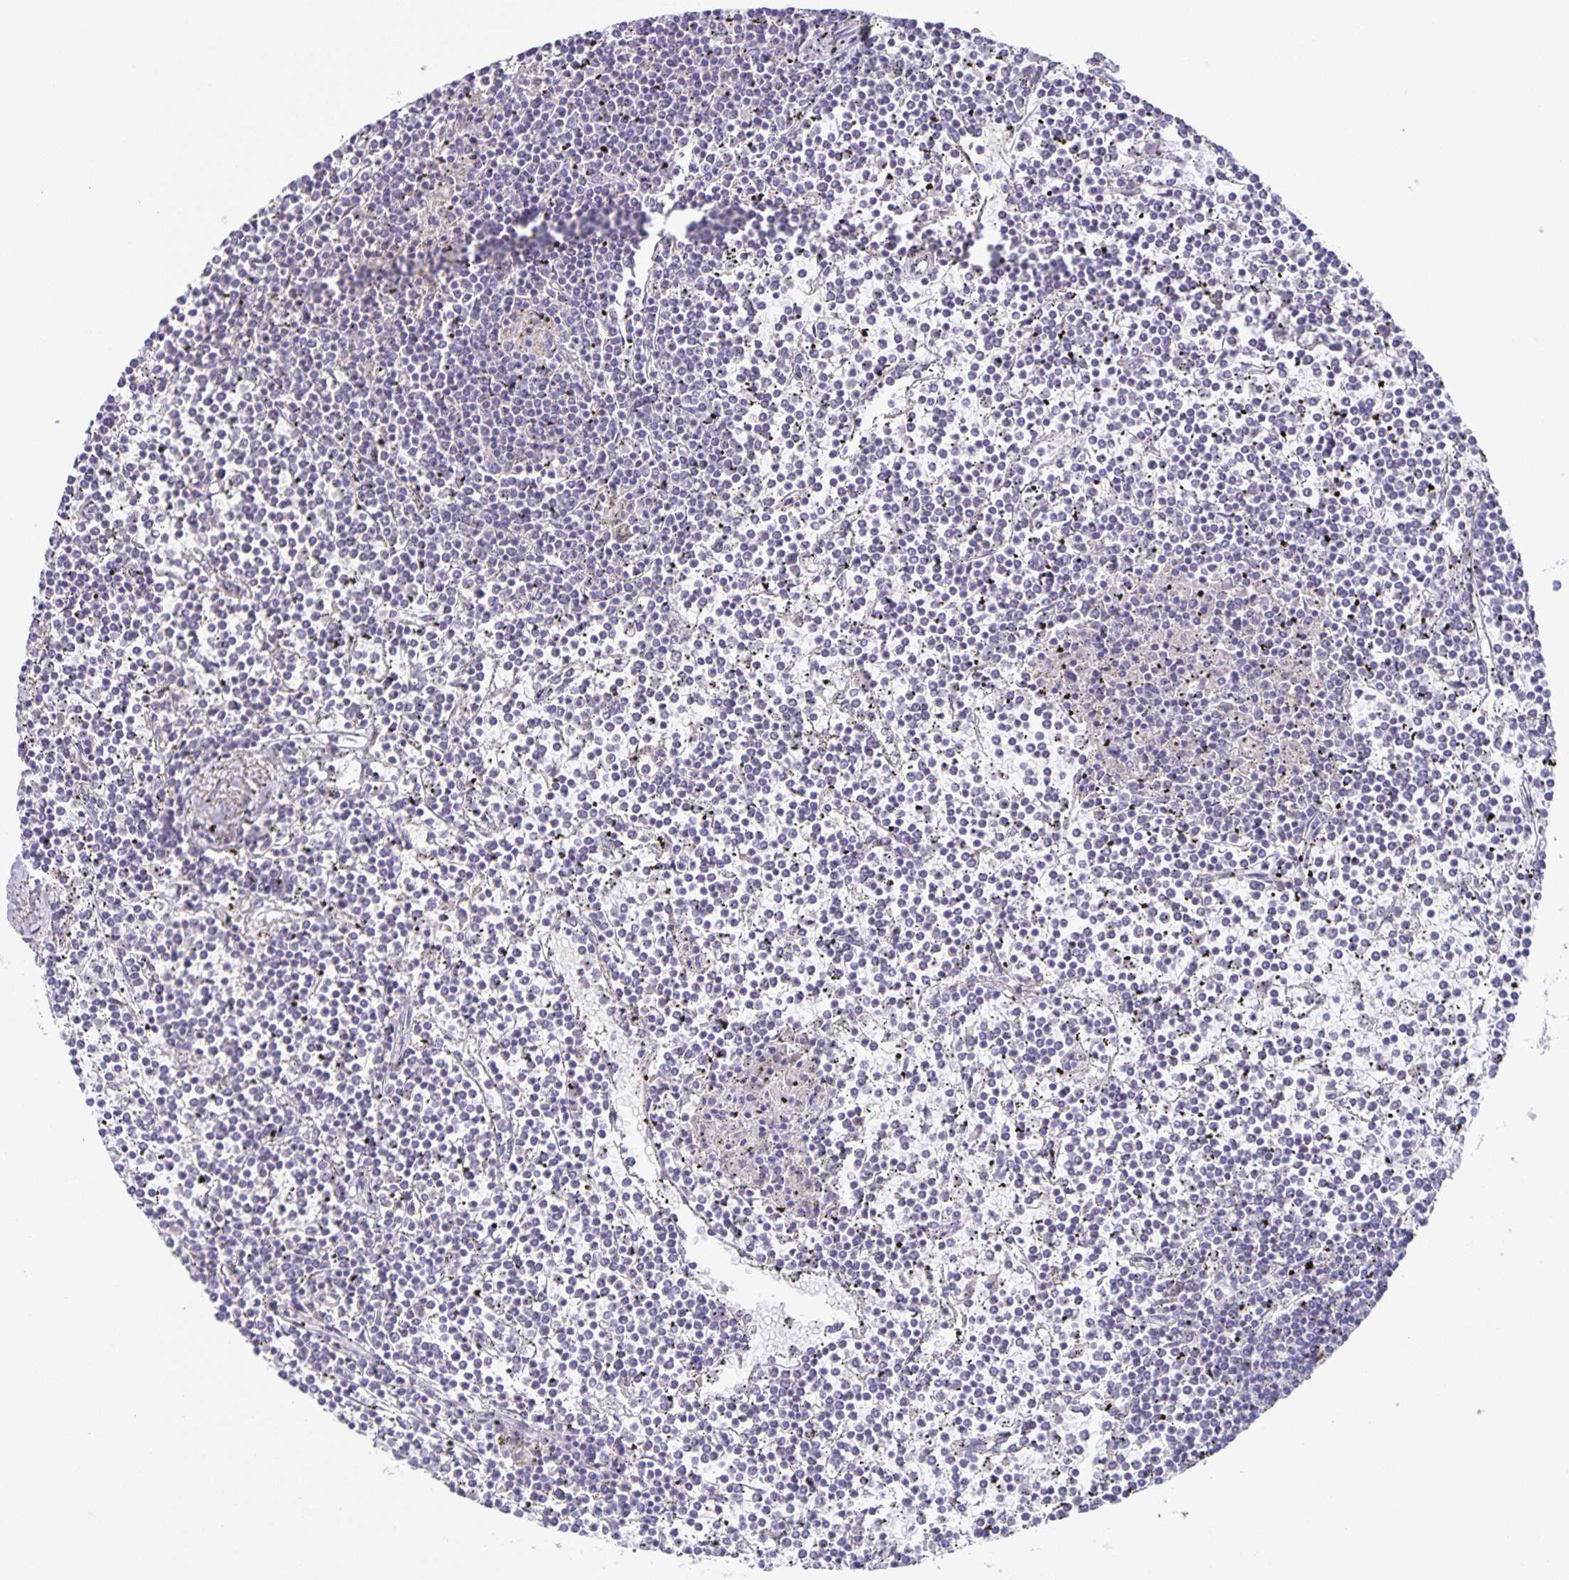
{"staining": {"intensity": "negative", "quantity": "none", "location": "none"}, "tissue": "lymphoma", "cell_type": "Tumor cells", "image_type": "cancer", "snomed": [{"axis": "morphology", "description": "Malignant lymphoma, non-Hodgkin's type, Low grade"}, {"axis": "topography", "description": "Spleen"}], "caption": "Lymphoma stained for a protein using immunohistochemistry demonstrates no expression tumor cells.", "gene": "RPL36A", "patient": {"sex": "female", "age": 19}}